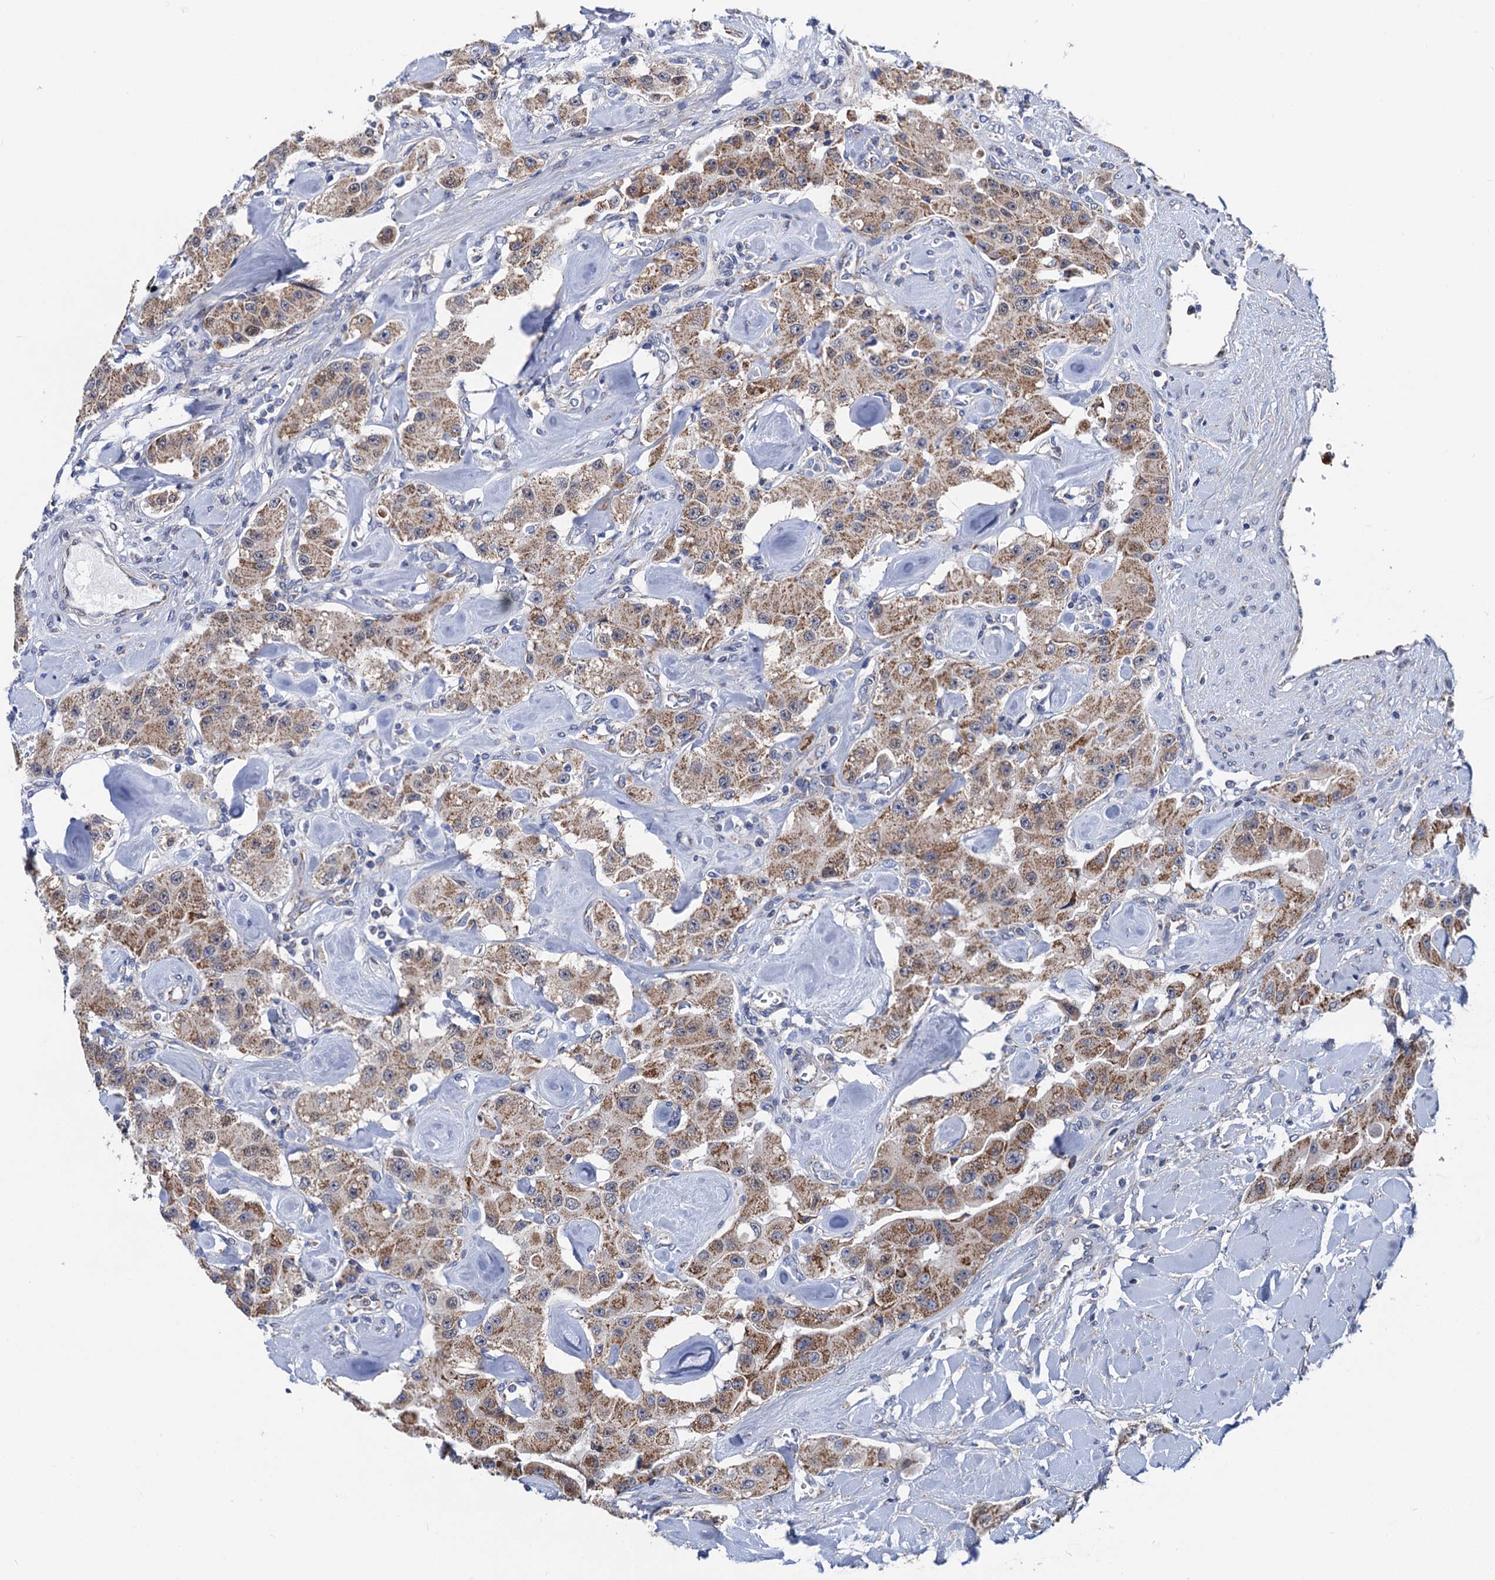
{"staining": {"intensity": "weak", "quantity": ">75%", "location": "cytoplasmic/membranous"}, "tissue": "carcinoid", "cell_type": "Tumor cells", "image_type": "cancer", "snomed": [{"axis": "morphology", "description": "Carcinoid, malignant, NOS"}, {"axis": "topography", "description": "Pancreas"}], "caption": "A histopathology image of carcinoid stained for a protein reveals weak cytoplasmic/membranous brown staining in tumor cells. The staining is performed using DAB (3,3'-diaminobenzidine) brown chromogen to label protein expression. The nuclei are counter-stained blue using hematoxylin.", "gene": "PTCD3", "patient": {"sex": "male", "age": 41}}